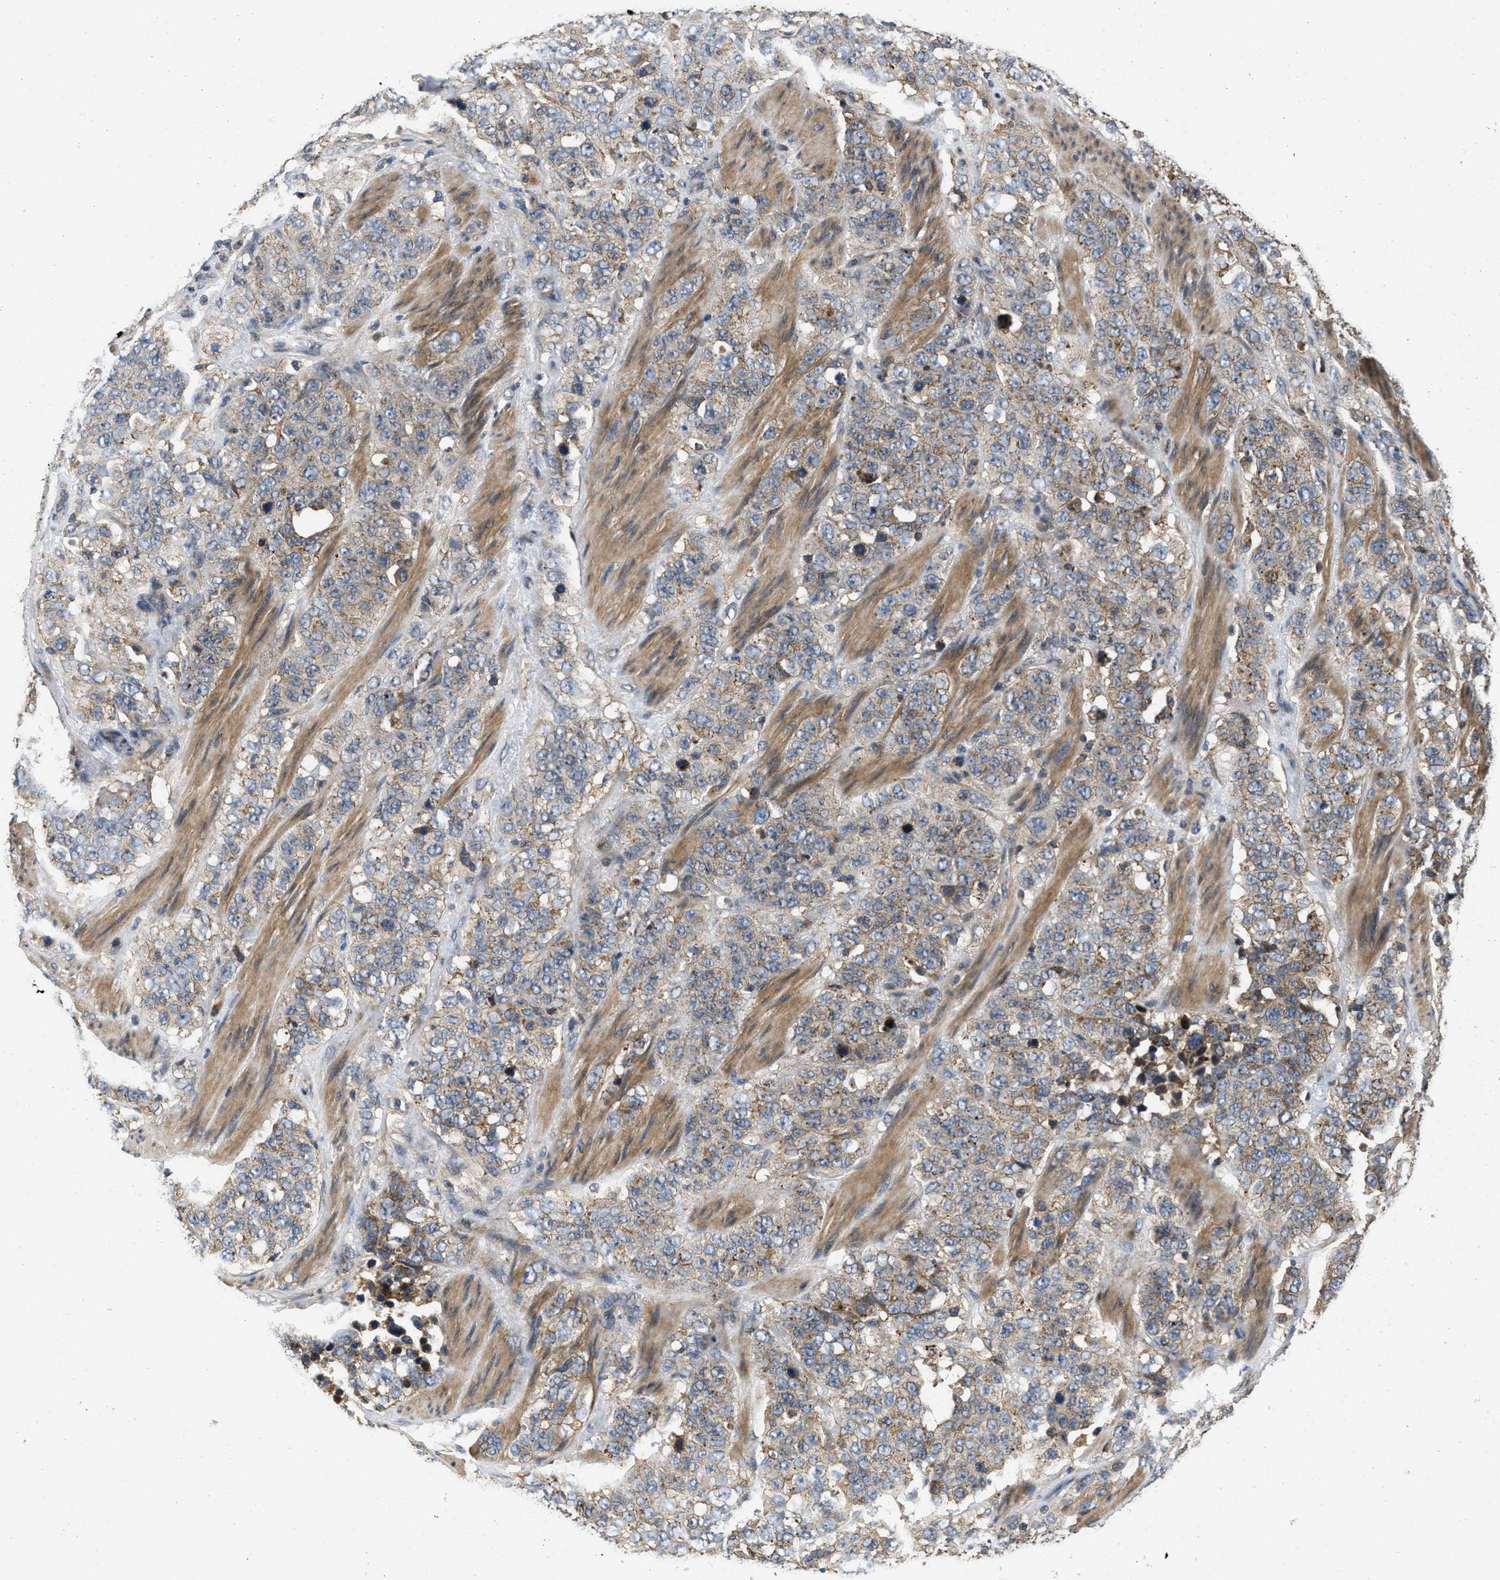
{"staining": {"intensity": "weak", "quantity": ">75%", "location": "cytoplasmic/membranous"}, "tissue": "stomach cancer", "cell_type": "Tumor cells", "image_type": "cancer", "snomed": [{"axis": "morphology", "description": "Adenocarcinoma, NOS"}, {"axis": "topography", "description": "Stomach"}], "caption": "Weak cytoplasmic/membranous protein staining is present in approximately >75% of tumor cells in stomach cancer (adenocarcinoma).", "gene": "PRDM14", "patient": {"sex": "male", "age": 48}}